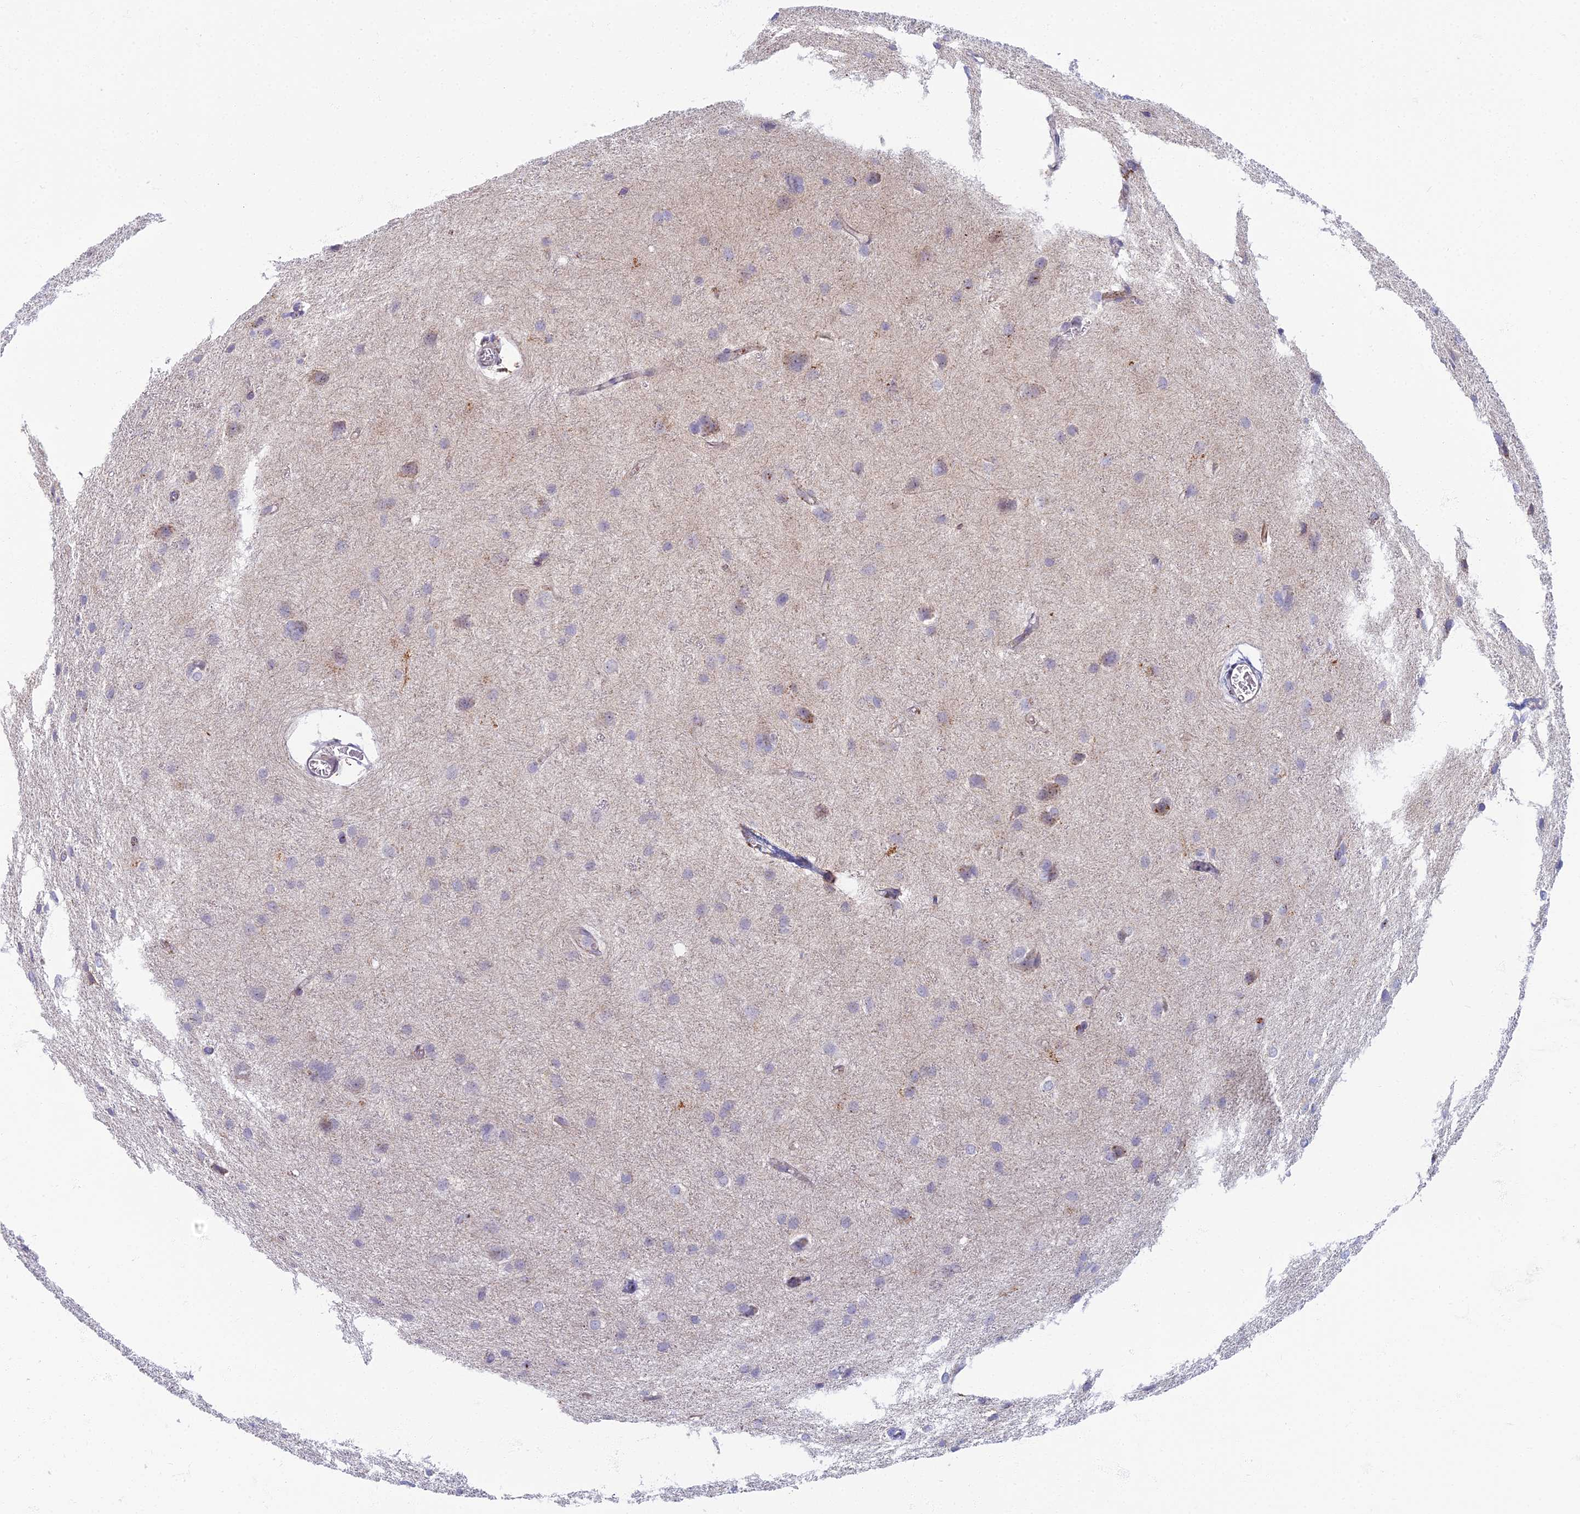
{"staining": {"intensity": "negative", "quantity": "none", "location": "none"}, "tissue": "glioma", "cell_type": "Tumor cells", "image_type": "cancer", "snomed": [{"axis": "morphology", "description": "Glioma, malignant, High grade"}, {"axis": "topography", "description": "Brain"}], "caption": "DAB (3,3'-diaminobenzidine) immunohistochemical staining of human malignant glioma (high-grade) demonstrates no significant staining in tumor cells.", "gene": "CHMP4B", "patient": {"sex": "female", "age": 50}}